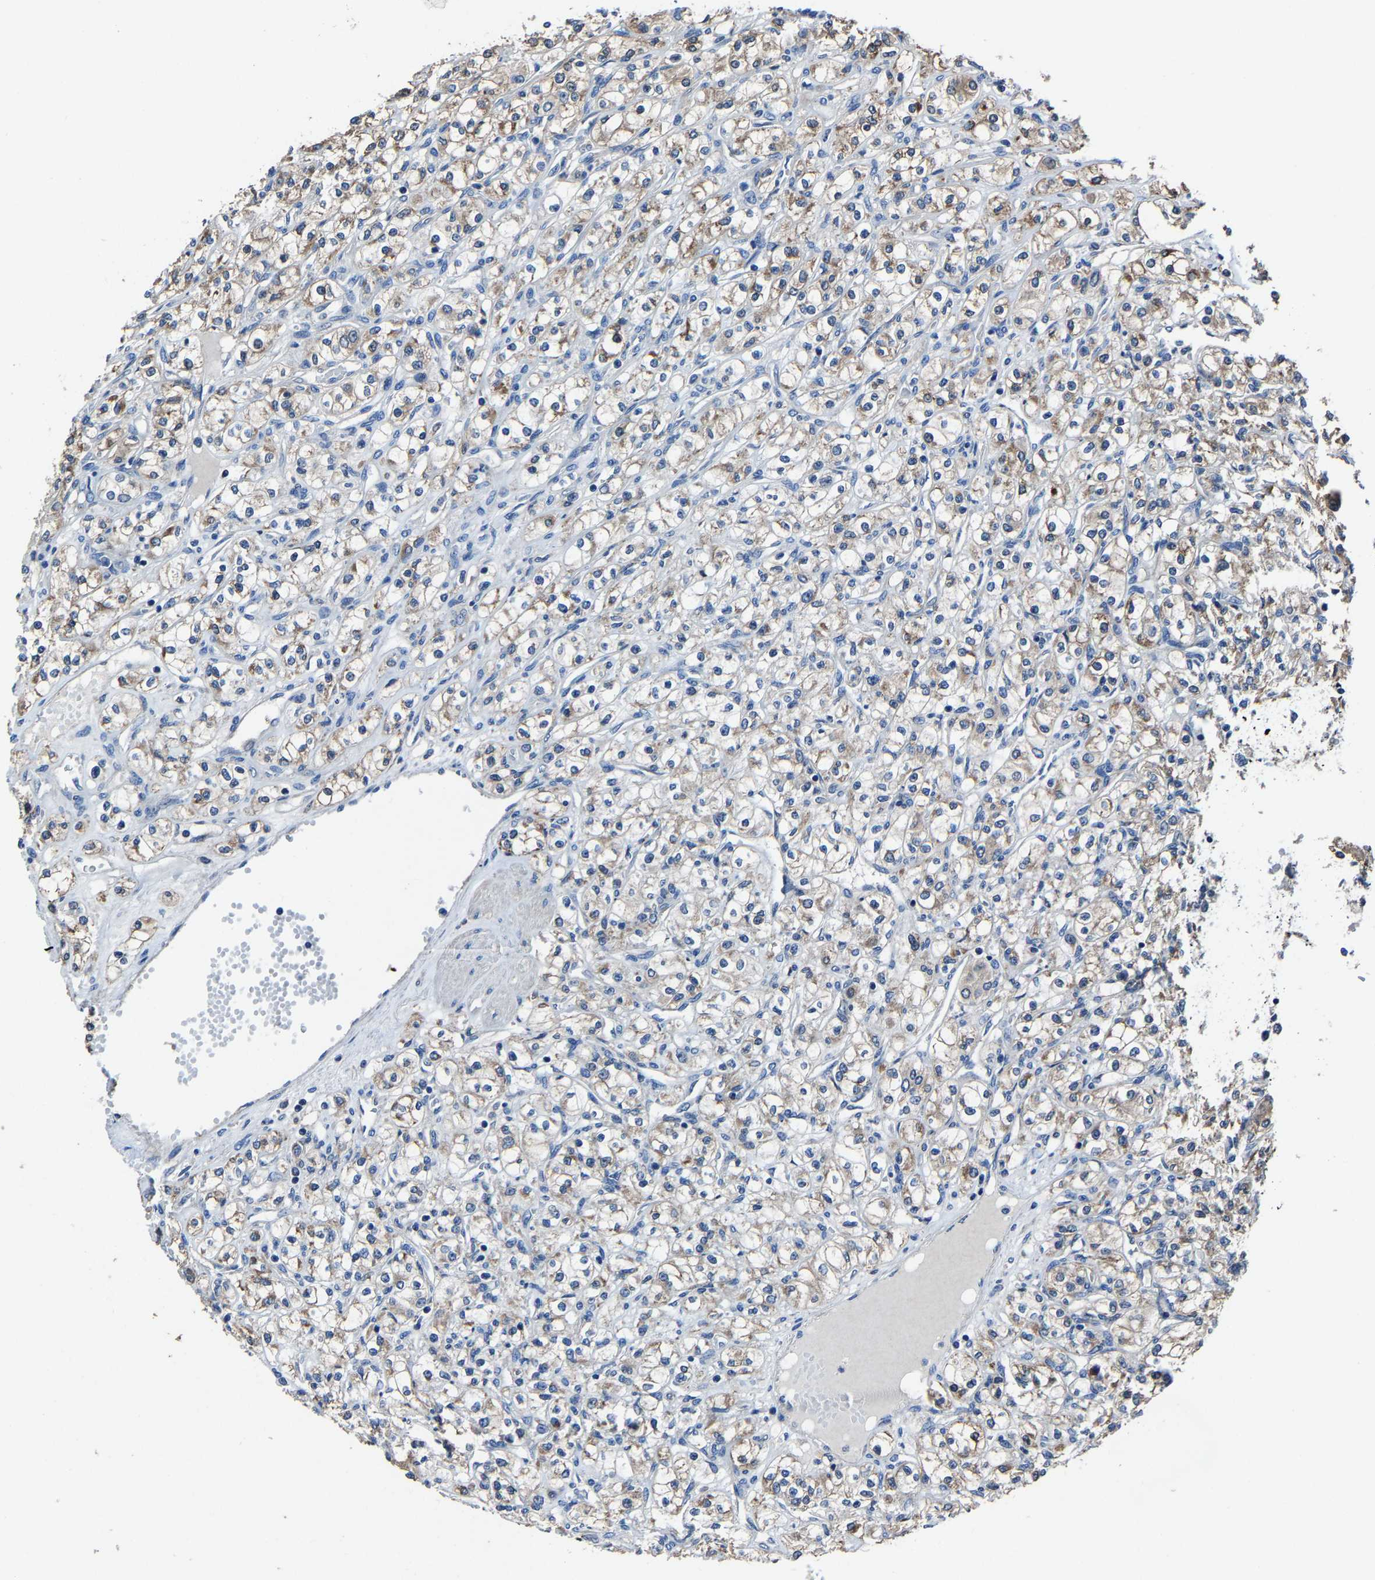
{"staining": {"intensity": "weak", "quantity": ">75%", "location": "cytoplasmic/membranous"}, "tissue": "renal cancer", "cell_type": "Tumor cells", "image_type": "cancer", "snomed": [{"axis": "morphology", "description": "Adenocarcinoma, NOS"}, {"axis": "topography", "description": "Kidney"}], "caption": "Tumor cells demonstrate low levels of weak cytoplasmic/membranous expression in approximately >75% of cells in renal cancer. Using DAB (3,3'-diaminobenzidine) (brown) and hematoxylin (blue) stains, captured at high magnification using brightfield microscopy.", "gene": "STRBP", "patient": {"sex": "male", "age": 77}}